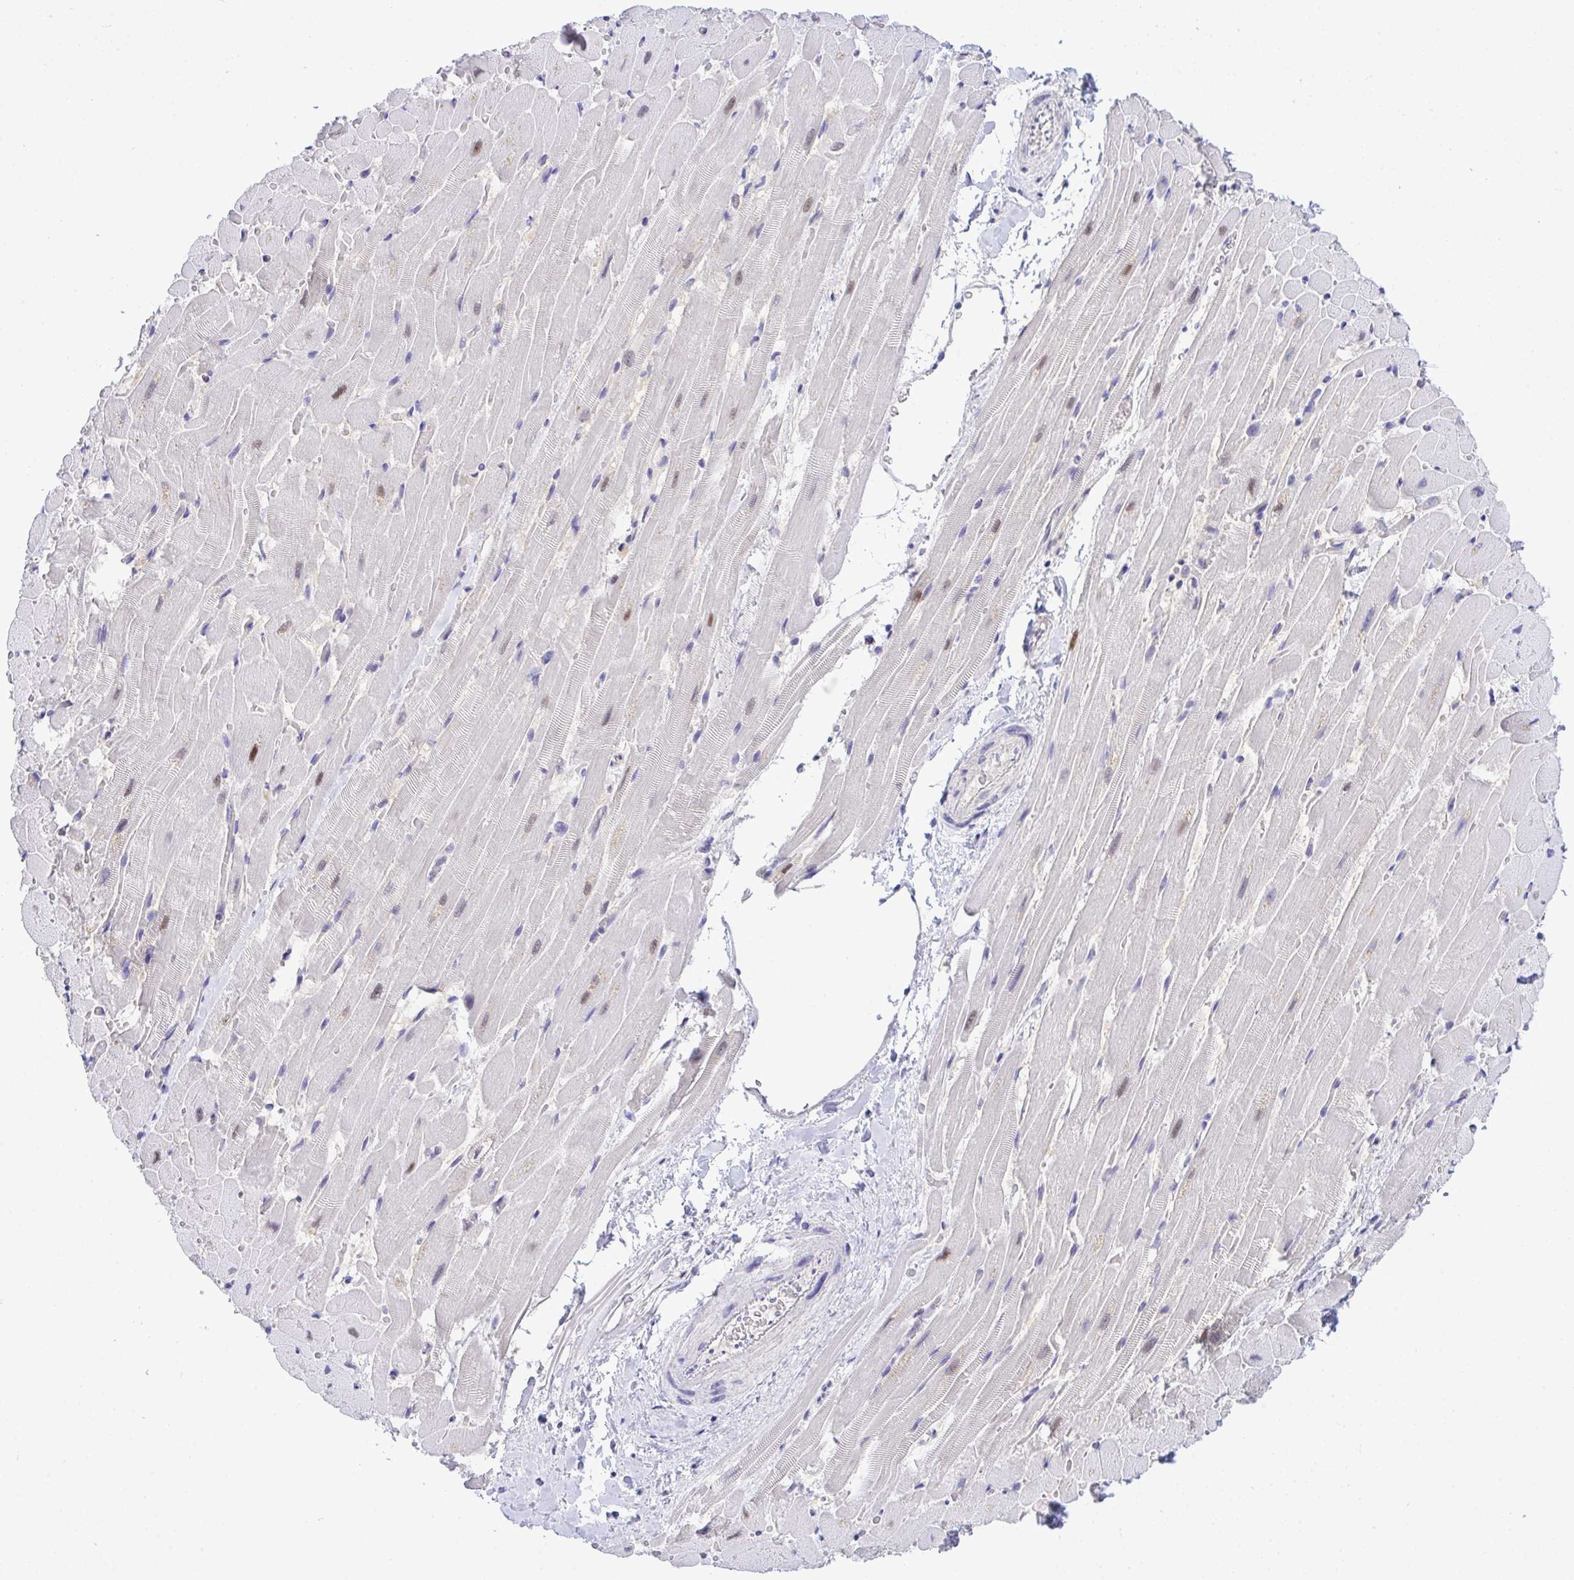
{"staining": {"intensity": "weak", "quantity": "25%-75%", "location": "nuclear"}, "tissue": "heart muscle", "cell_type": "Cardiomyocytes", "image_type": "normal", "snomed": [{"axis": "morphology", "description": "Normal tissue, NOS"}, {"axis": "topography", "description": "Heart"}], "caption": "Cardiomyocytes demonstrate low levels of weak nuclear staining in approximately 25%-75% of cells in normal human heart muscle. (DAB IHC with brightfield microscopy, high magnification).", "gene": "THOP1", "patient": {"sex": "male", "age": 37}}